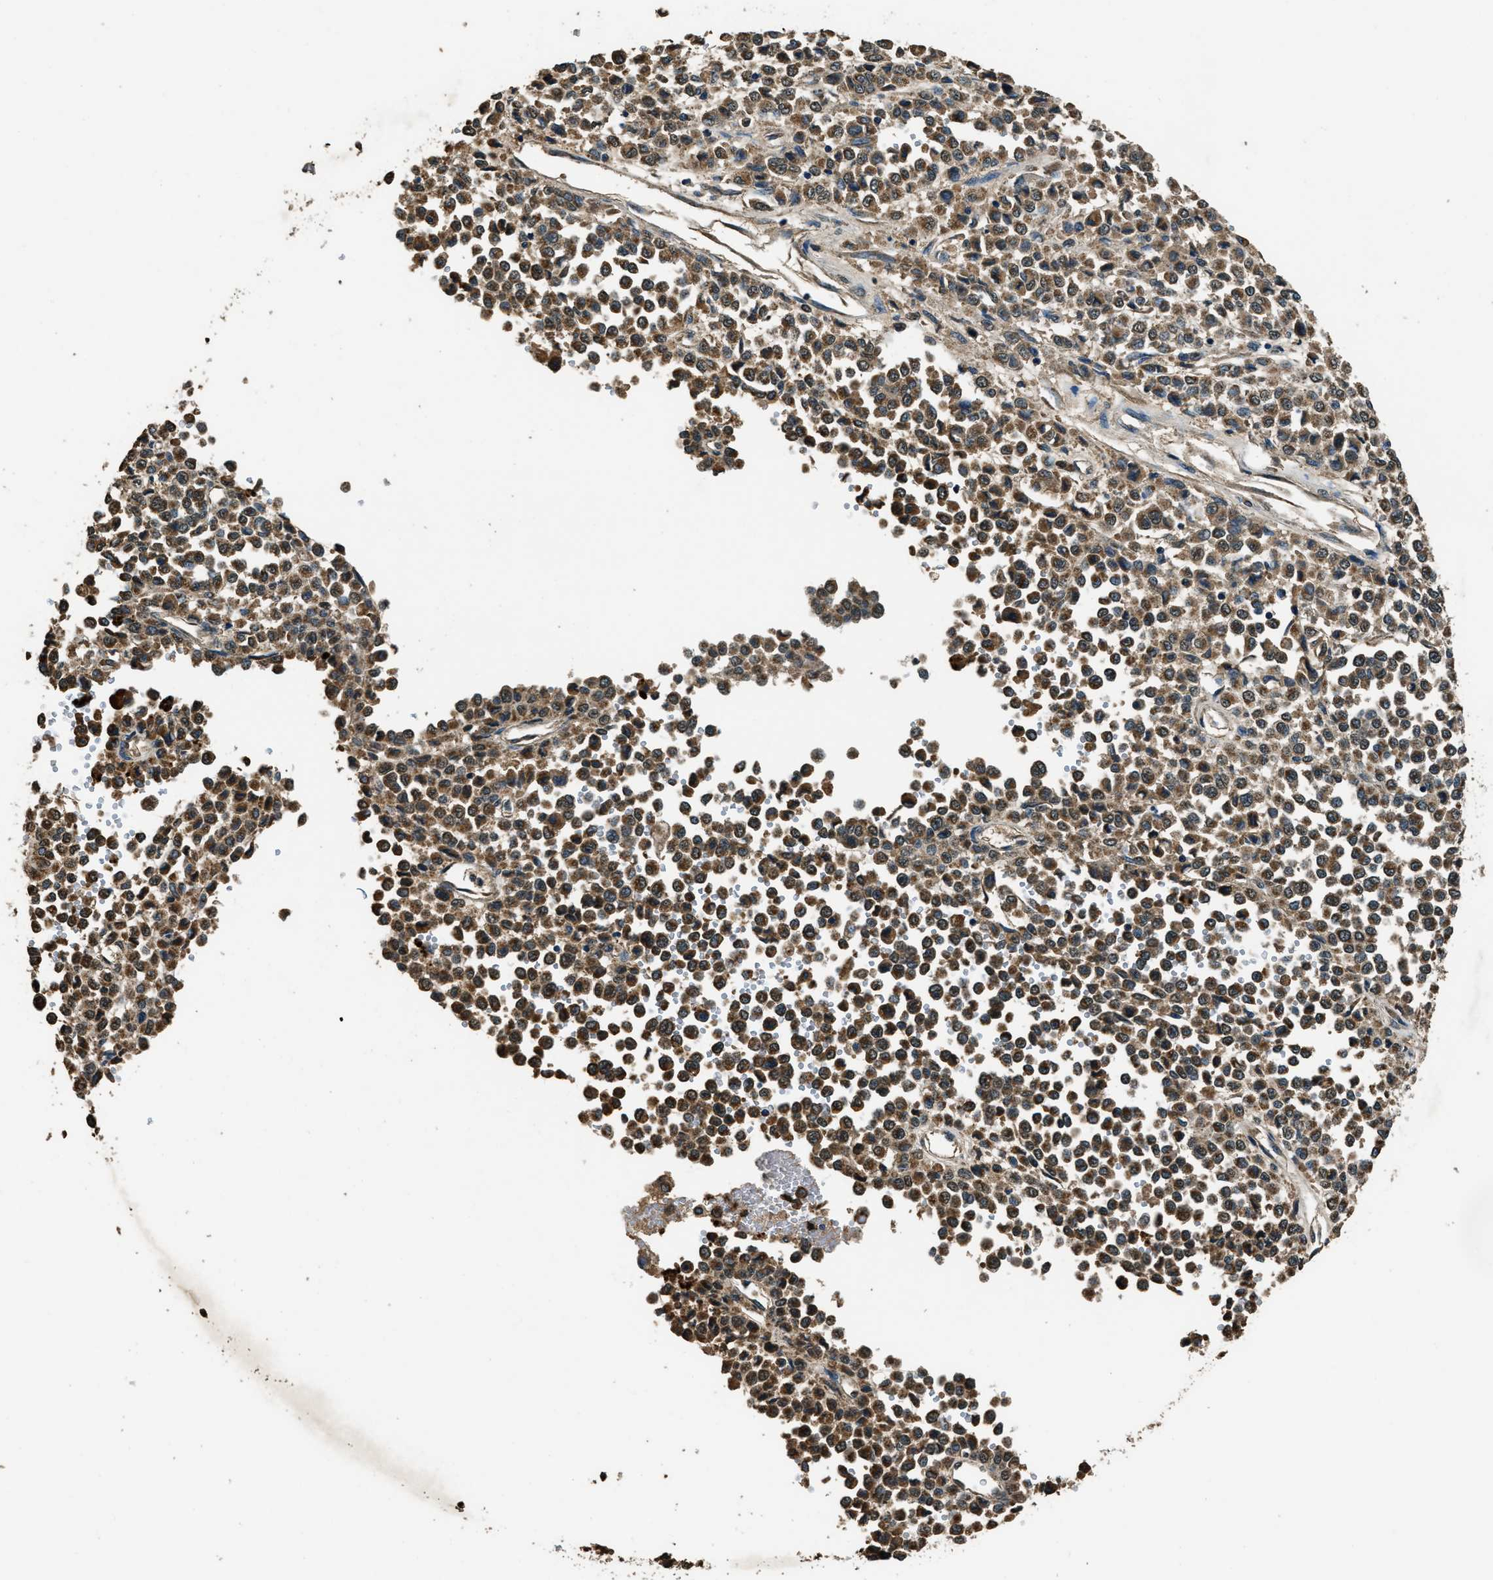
{"staining": {"intensity": "moderate", "quantity": ">75%", "location": "cytoplasmic/membranous"}, "tissue": "melanoma", "cell_type": "Tumor cells", "image_type": "cancer", "snomed": [{"axis": "morphology", "description": "Malignant melanoma, Metastatic site"}, {"axis": "topography", "description": "Pancreas"}], "caption": "An IHC micrograph of tumor tissue is shown. Protein staining in brown highlights moderate cytoplasmic/membranous positivity in melanoma within tumor cells.", "gene": "SALL3", "patient": {"sex": "female", "age": 30}}